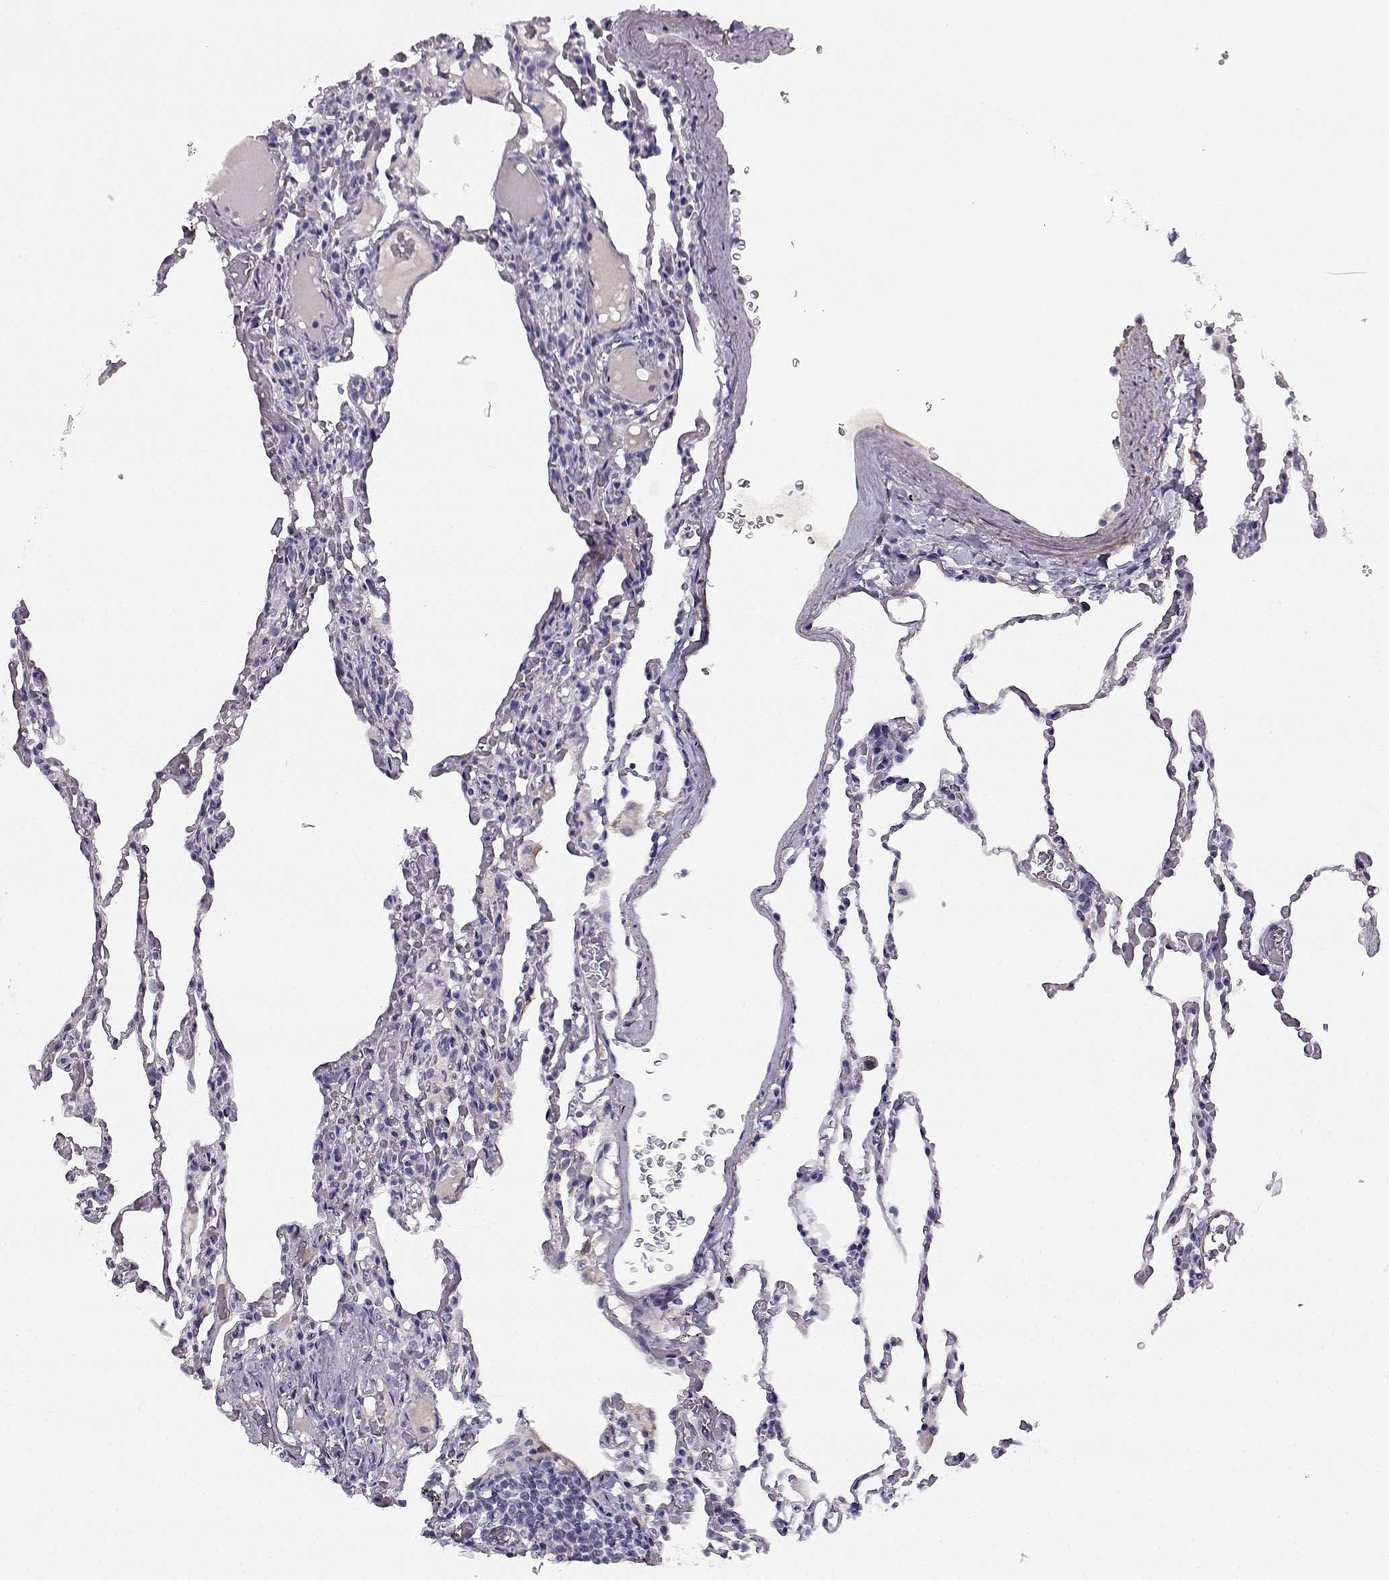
{"staining": {"intensity": "negative", "quantity": "none", "location": "none"}, "tissue": "lung", "cell_type": "Alveolar cells", "image_type": "normal", "snomed": [{"axis": "morphology", "description": "Normal tissue, NOS"}, {"axis": "topography", "description": "Lung"}], "caption": "An image of human lung is negative for staining in alveolar cells. (Brightfield microscopy of DAB immunohistochemistry (IHC) at high magnification).", "gene": "CREB3L3", "patient": {"sex": "female", "age": 43}}